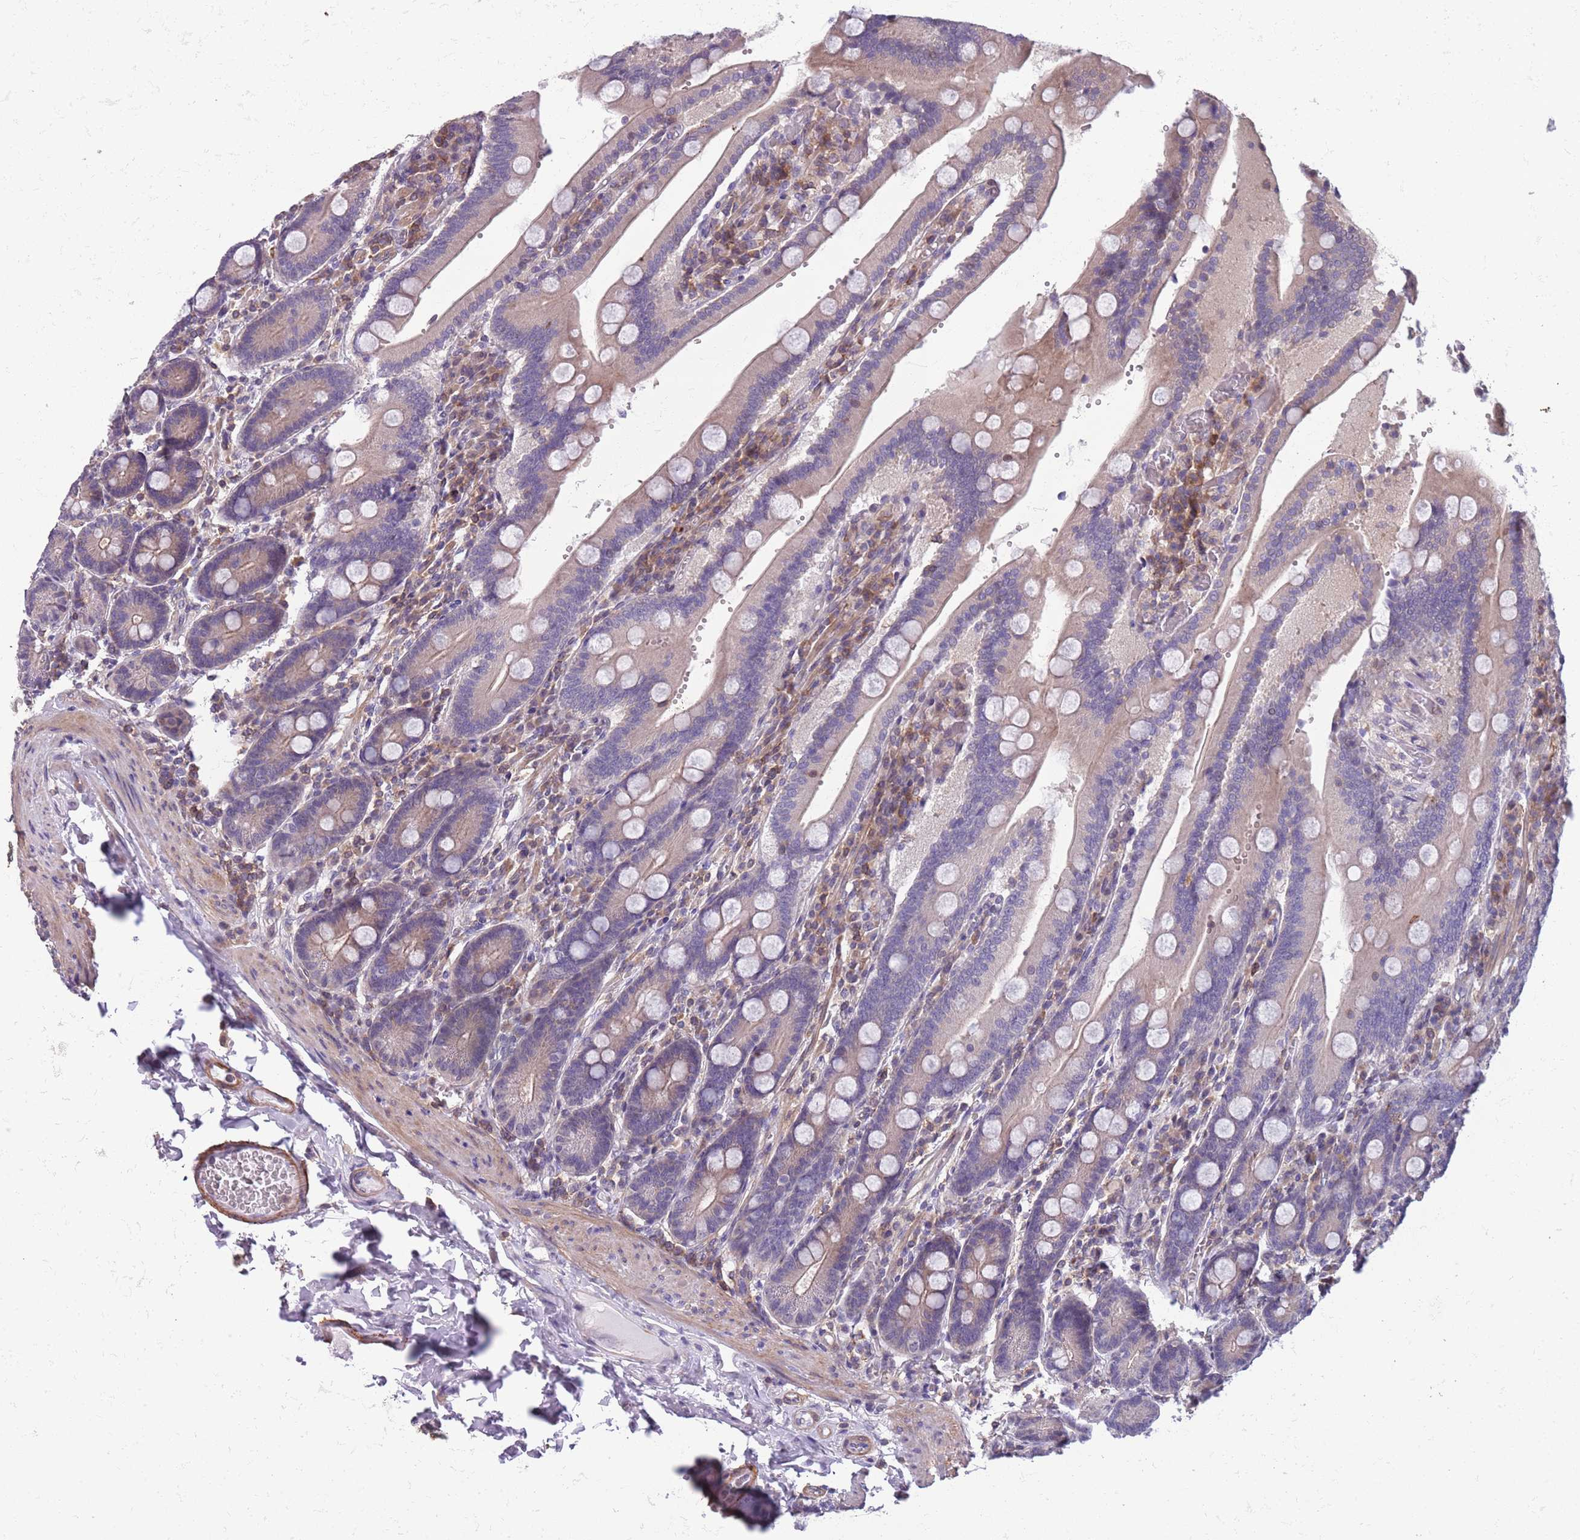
{"staining": {"intensity": "weak", "quantity": "25%-75%", "location": "cytoplasmic/membranous"}, "tissue": "duodenum", "cell_type": "Glandular cells", "image_type": "normal", "snomed": [{"axis": "morphology", "description": "Normal tissue, NOS"}, {"axis": "topography", "description": "Duodenum"}], "caption": "Weak cytoplasmic/membranous positivity is identified in about 25%-75% of glandular cells in normal duodenum.", "gene": "JAML", "patient": {"sex": "female", "age": 62}}